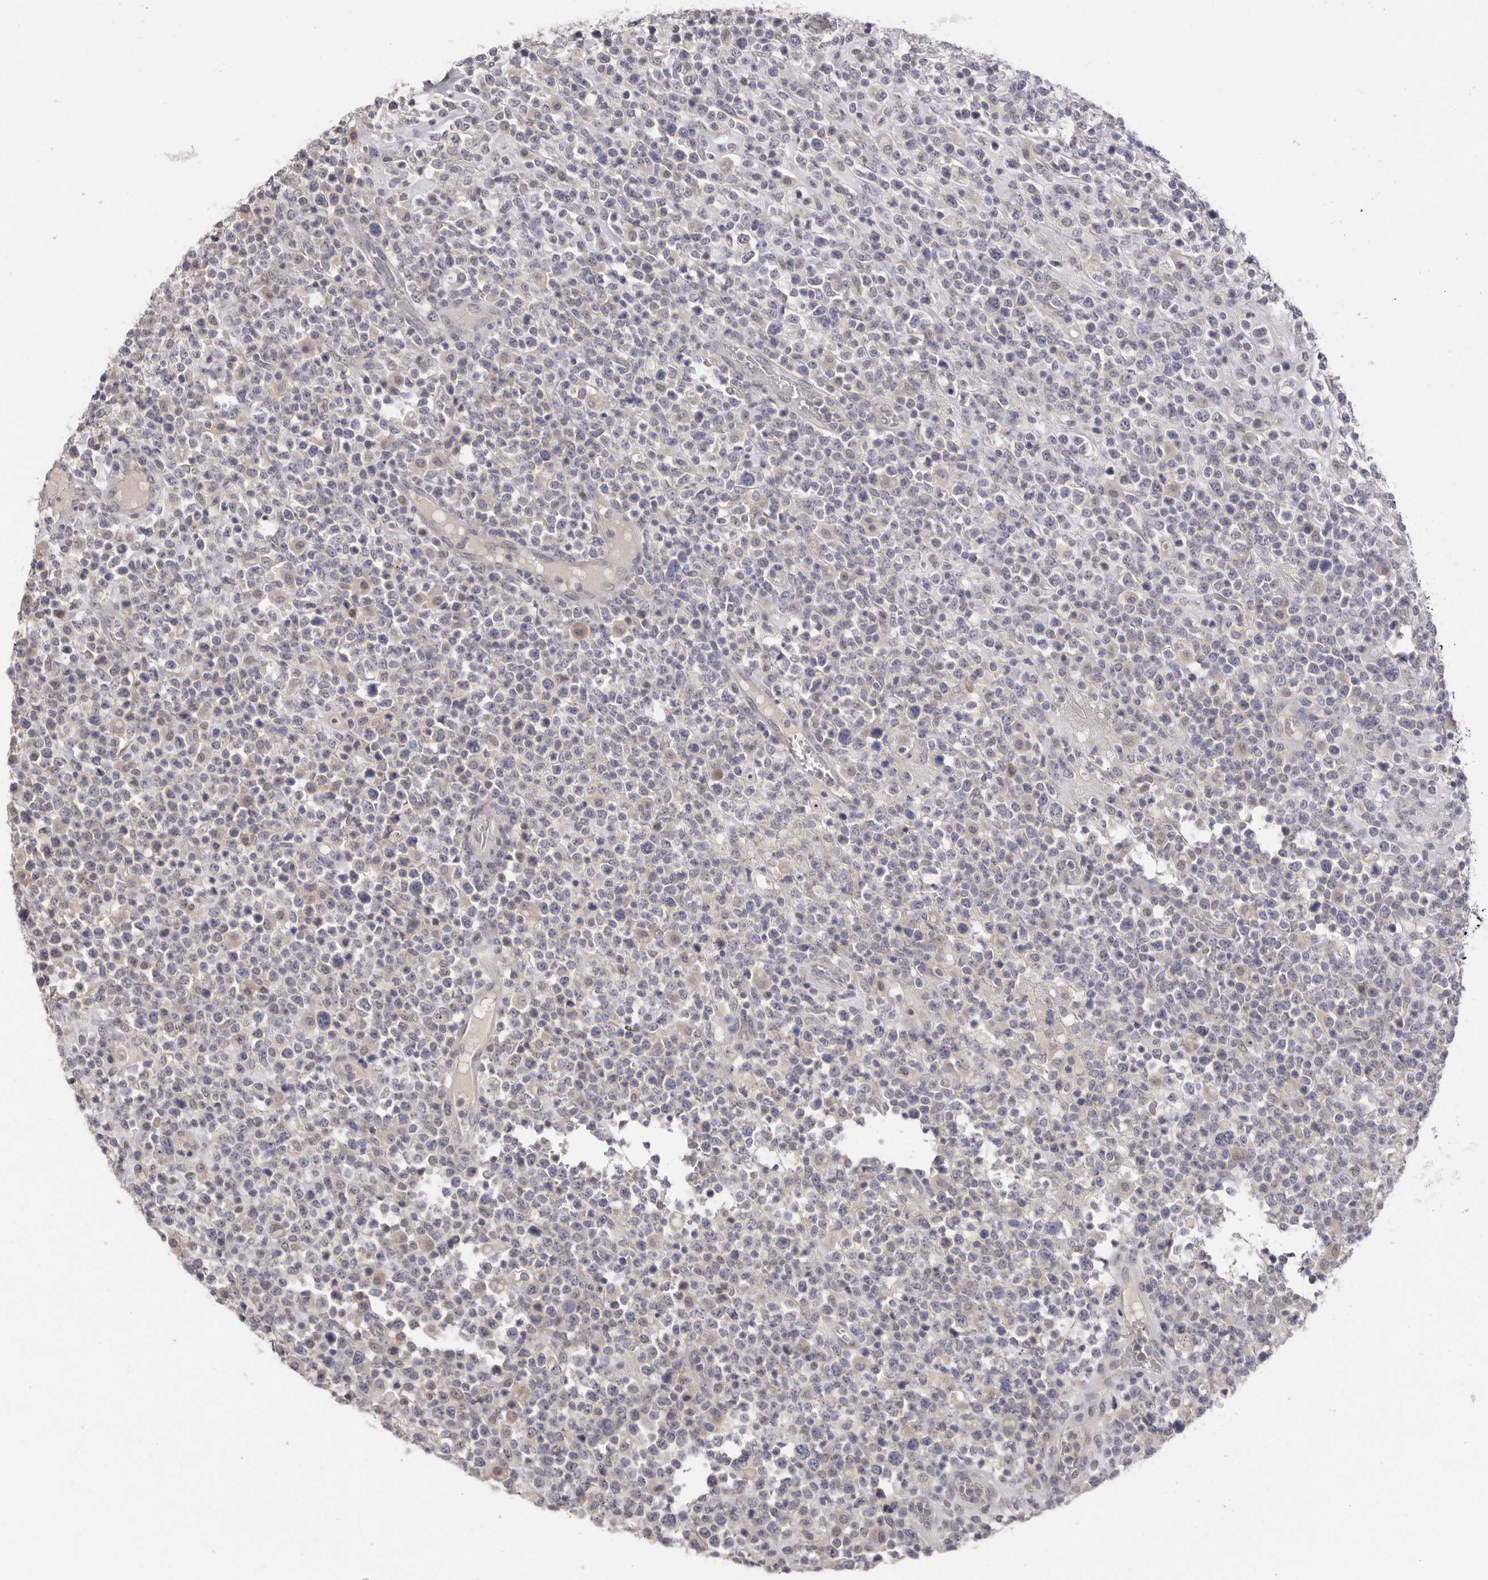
{"staining": {"intensity": "negative", "quantity": "none", "location": "none"}, "tissue": "lymphoma", "cell_type": "Tumor cells", "image_type": "cancer", "snomed": [{"axis": "morphology", "description": "Malignant lymphoma, non-Hodgkin's type, High grade"}, {"axis": "topography", "description": "Colon"}], "caption": "Tumor cells show no significant positivity in lymphoma.", "gene": "DOP1A", "patient": {"sex": "female", "age": 53}}